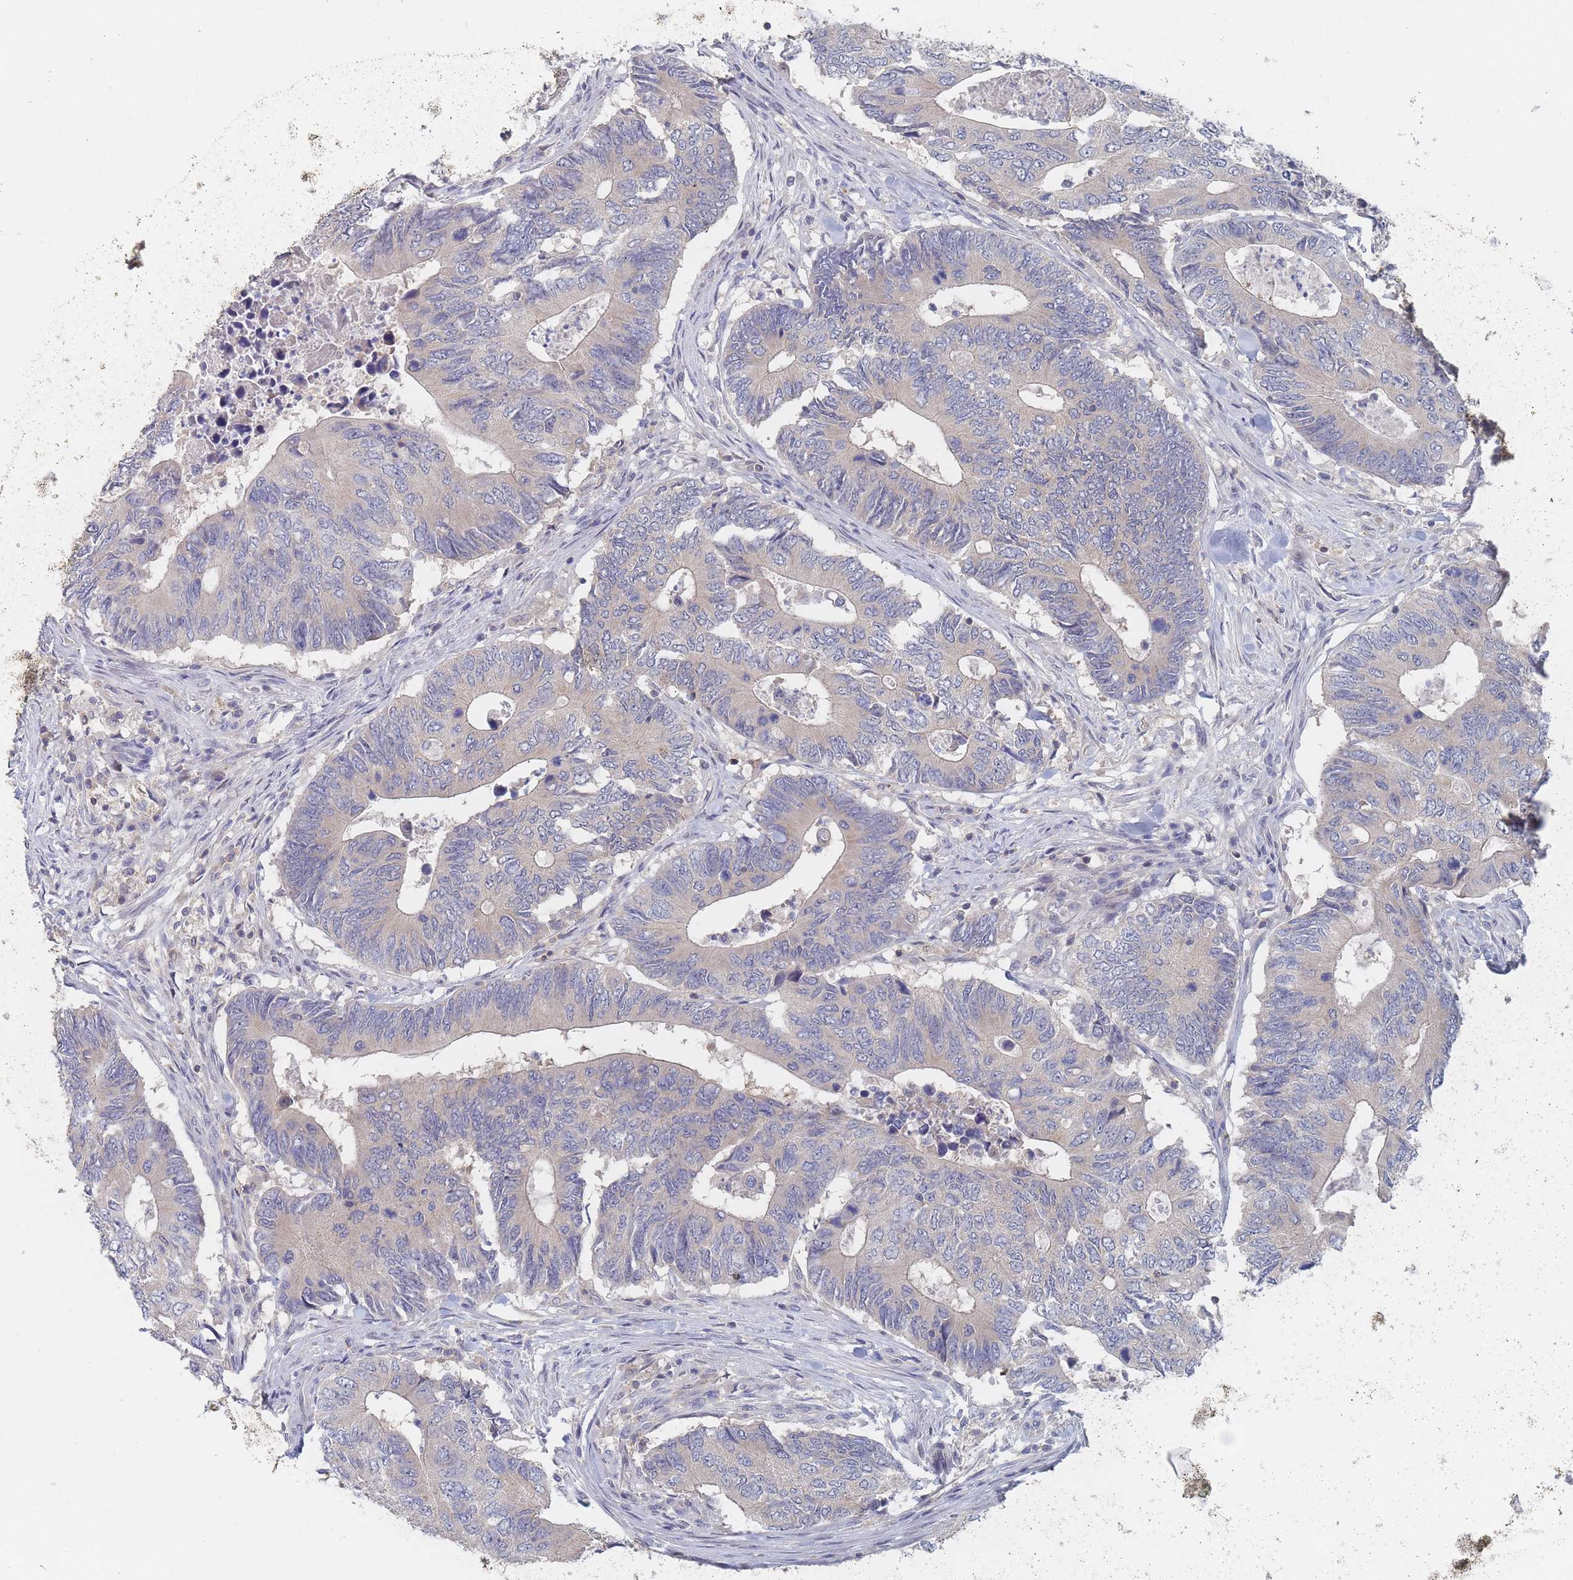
{"staining": {"intensity": "weak", "quantity": "25%-75%", "location": "cytoplasmic/membranous"}, "tissue": "colorectal cancer", "cell_type": "Tumor cells", "image_type": "cancer", "snomed": [{"axis": "morphology", "description": "Adenocarcinoma, NOS"}, {"axis": "topography", "description": "Colon"}], "caption": "This micrograph shows colorectal cancer stained with immunohistochemistry to label a protein in brown. The cytoplasmic/membranous of tumor cells show weak positivity for the protein. Nuclei are counter-stained blue.", "gene": "PPP6C", "patient": {"sex": "male", "age": 87}}